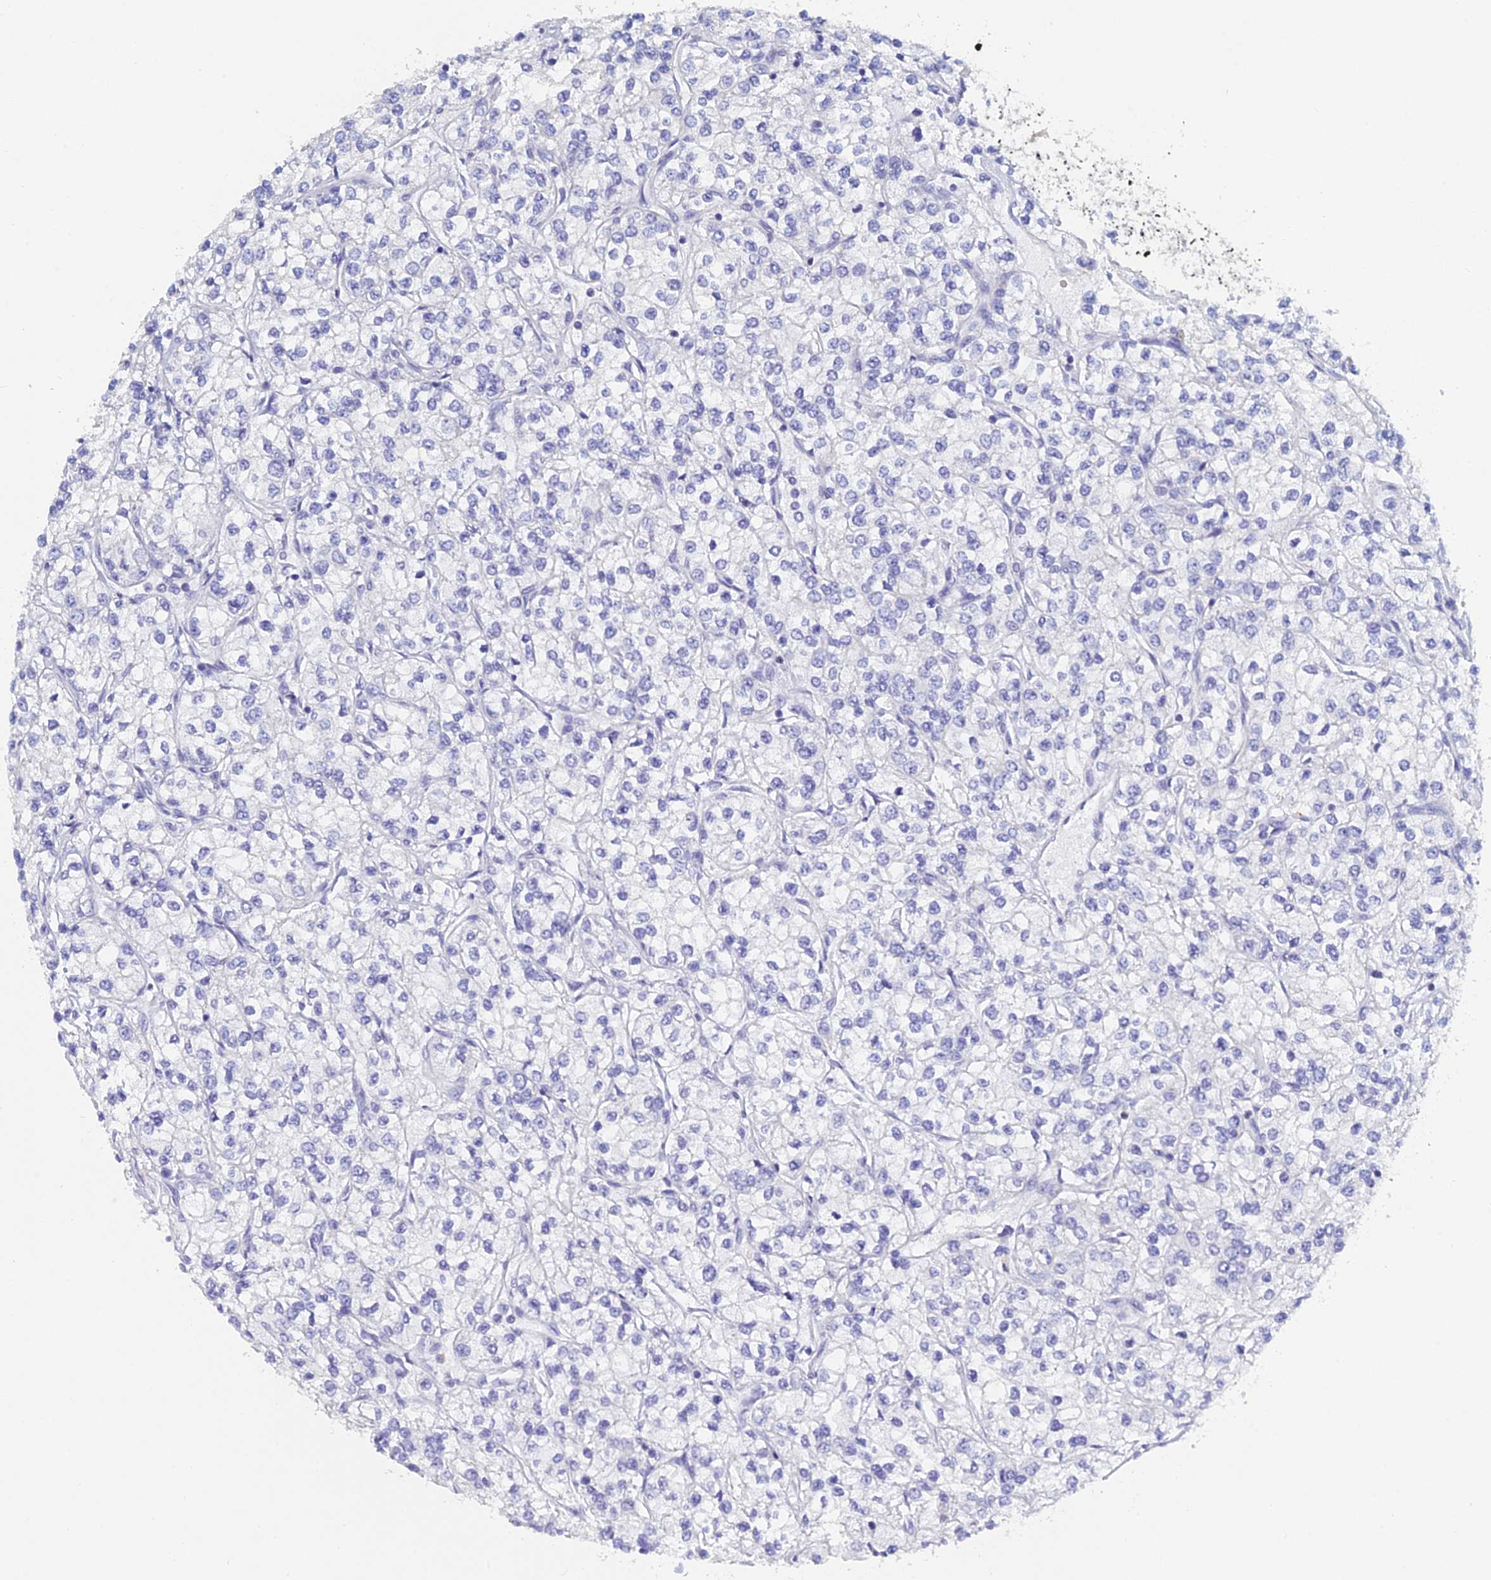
{"staining": {"intensity": "negative", "quantity": "none", "location": "none"}, "tissue": "renal cancer", "cell_type": "Tumor cells", "image_type": "cancer", "snomed": [{"axis": "morphology", "description": "Adenocarcinoma, NOS"}, {"axis": "topography", "description": "Kidney"}], "caption": "The immunohistochemistry (IHC) photomicrograph has no significant staining in tumor cells of renal adenocarcinoma tissue. (DAB (3,3'-diaminobenzidine) immunohistochemistry with hematoxylin counter stain).", "gene": "PCDHA8", "patient": {"sex": "male", "age": 80}}